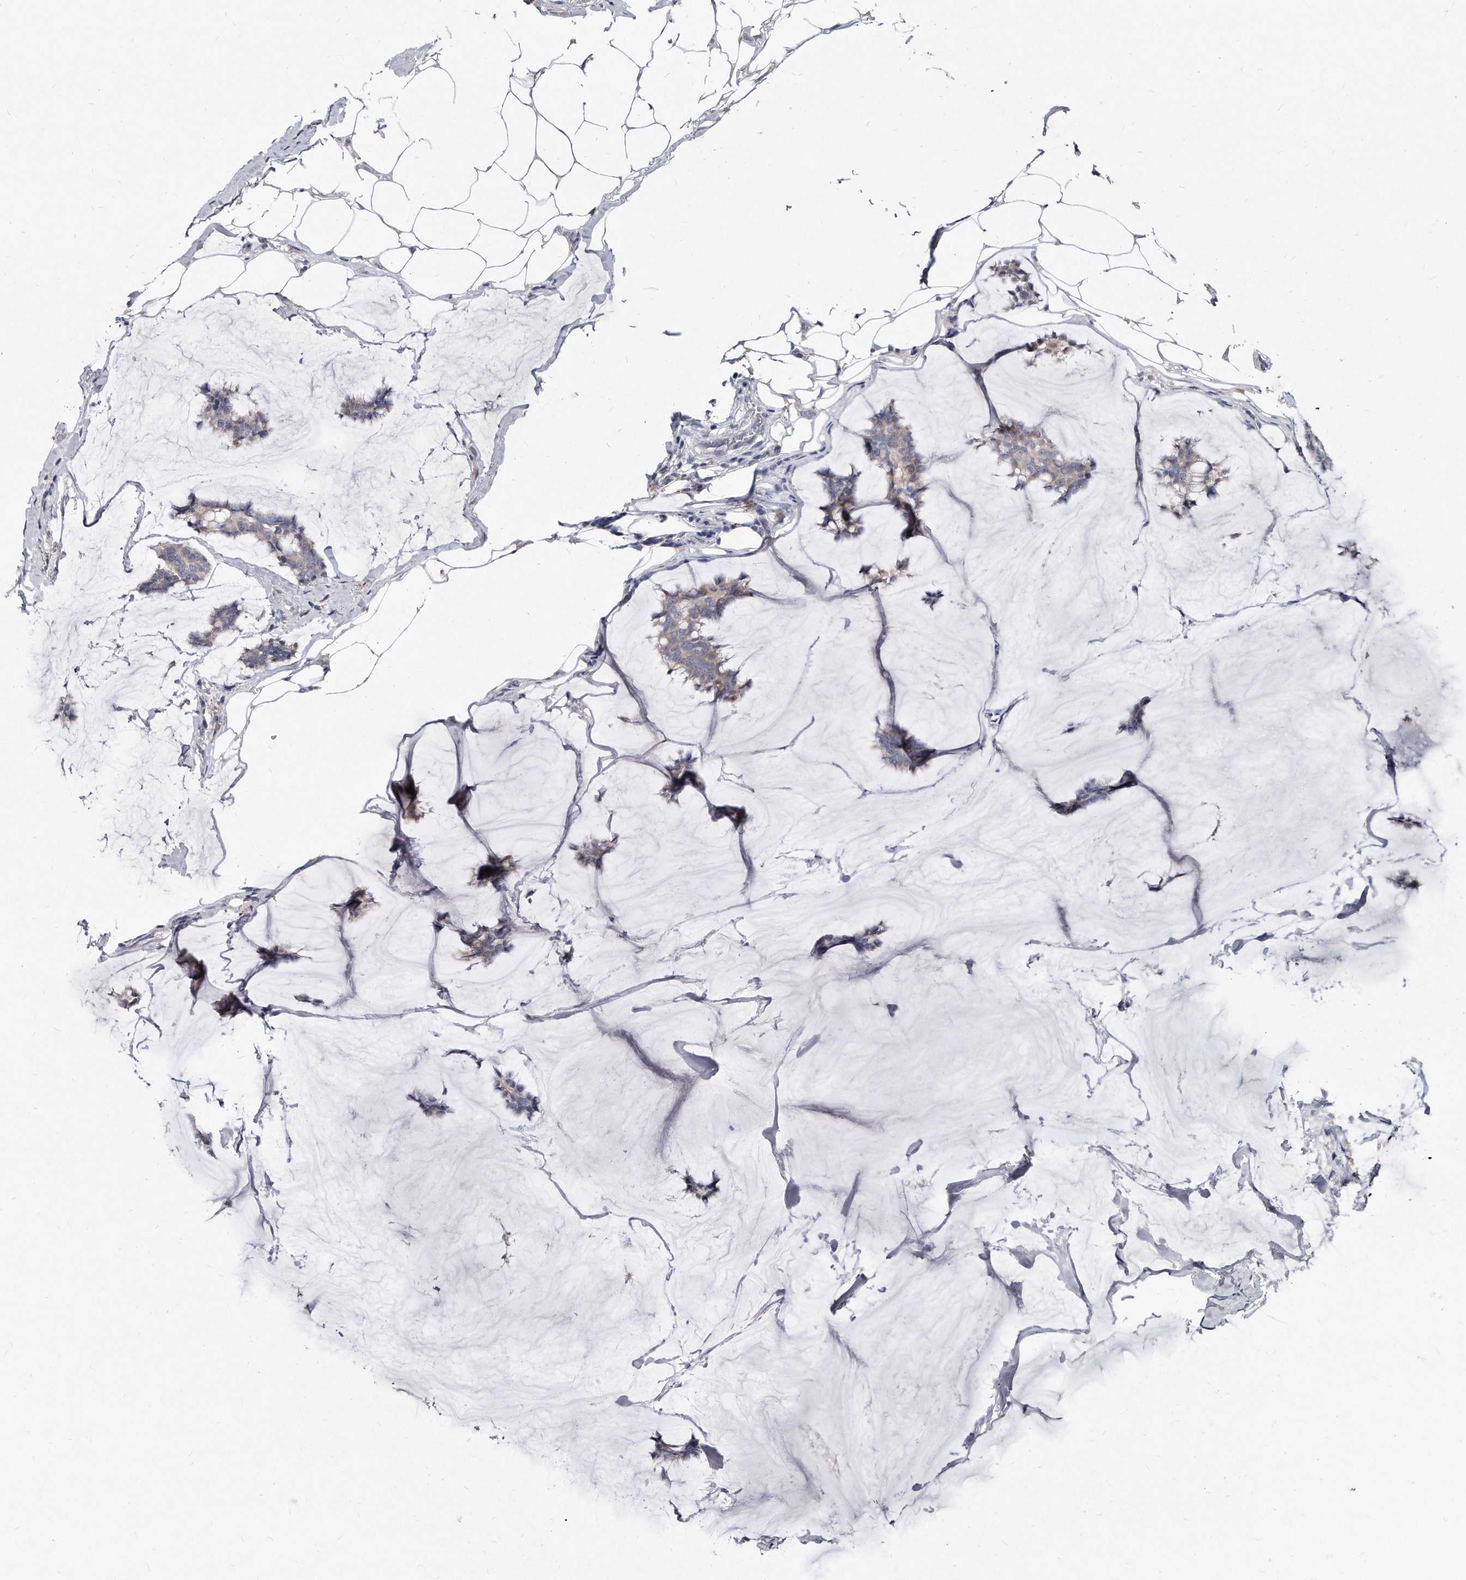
{"staining": {"intensity": "weak", "quantity": "25%-75%", "location": "cytoplasmic/membranous"}, "tissue": "breast cancer", "cell_type": "Tumor cells", "image_type": "cancer", "snomed": [{"axis": "morphology", "description": "Duct carcinoma"}, {"axis": "topography", "description": "Breast"}], "caption": "Immunohistochemistry (DAB (3,3'-diaminobenzidine)) staining of human breast cancer (intraductal carcinoma) displays weak cytoplasmic/membranous protein staining in about 25%-75% of tumor cells. Using DAB (brown) and hematoxylin (blue) stains, captured at high magnification using brightfield microscopy.", "gene": "KLHDC3", "patient": {"sex": "female", "age": 93}}